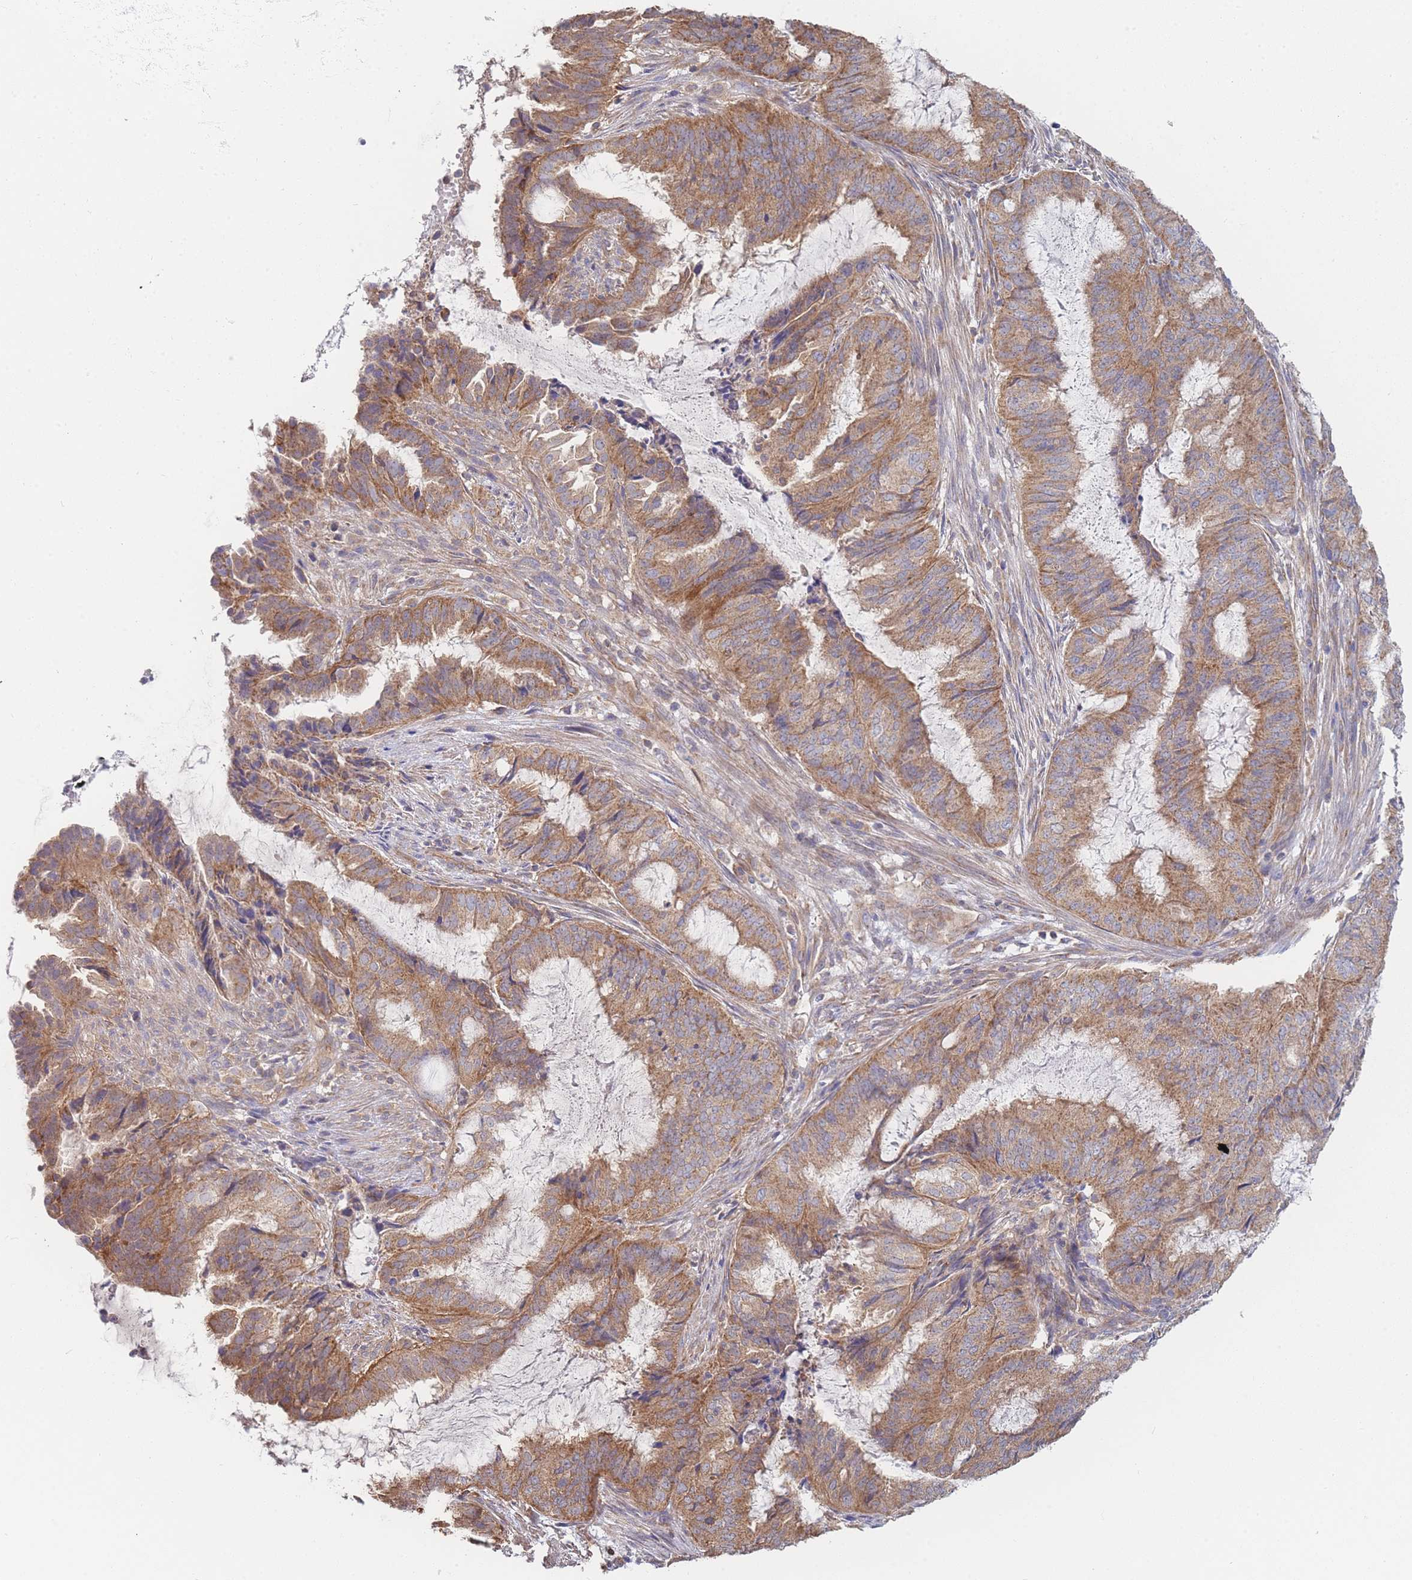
{"staining": {"intensity": "moderate", "quantity": ">75%", "location": "cytoplasmic/membranous"}, "tissue": "endometrial cancer", "cell_type": "Tumor cells", "image_type": "cancer", "snomed": [{"axis": "morphology", "description": "Adenocarcinoma, NOS"}, {"axis": "topography", "description": "Endometrium"}], "caption": "Protein expression analysis of endometrial cancer exhibits moderate cytoplasmic/membranous positivity in about >75% of tumor cells. (Stains: DAB in brown, nuclei in blue, Microscopy: brightfield microscopy at high magnification).", "gene": "MRPS18B", "patient": {"sex": "female", "age": 51}}